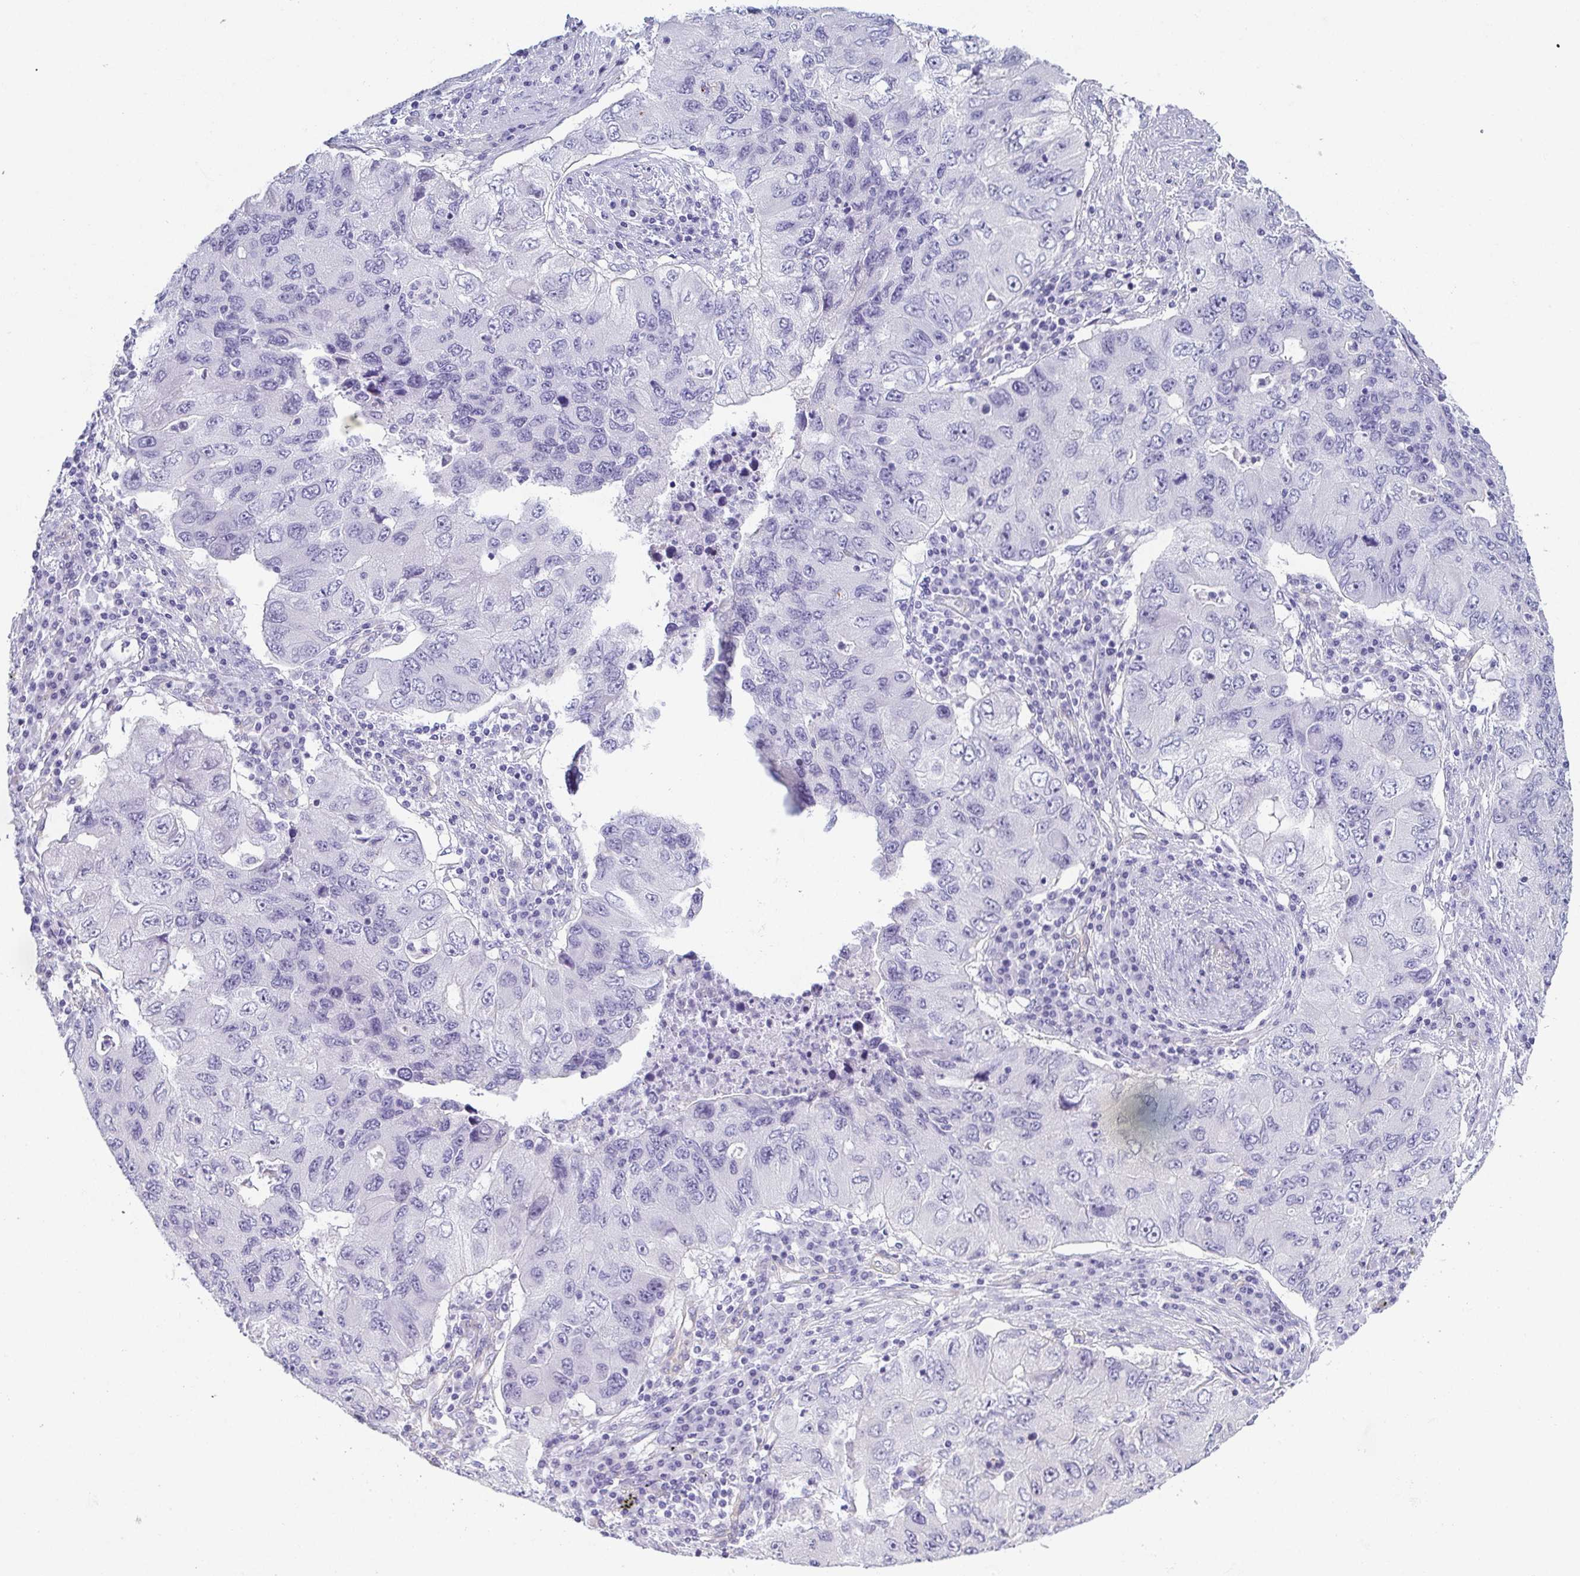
{"staining": {"intensity": "negative", "quantity": "none", "location": "none"}, "tissue": "lung cancer", "cell_type": "Tumor cells", "image_type": "cancer", "snomed": [{"axis": "morphology", "description": "Adenocarcinoma, NOS"}, {"axis": "morphology", "description": "Adenocarcinoma, metastatic, NOS"}, {"axis": "topography", "description": "Lymph node"}, {"axis": "topography", "description": "Lung"}], "caption": "Lung cancer was stained to show a protein in brown. There is no significant staining in tumor cells. (Brightfield microscopy of DAB (3,3'-diaminobenzidine) immunohistochemistry (IHC) at high magnification).", "gene": "PRR4", "patient": {"sex": "female", "age": 54}}